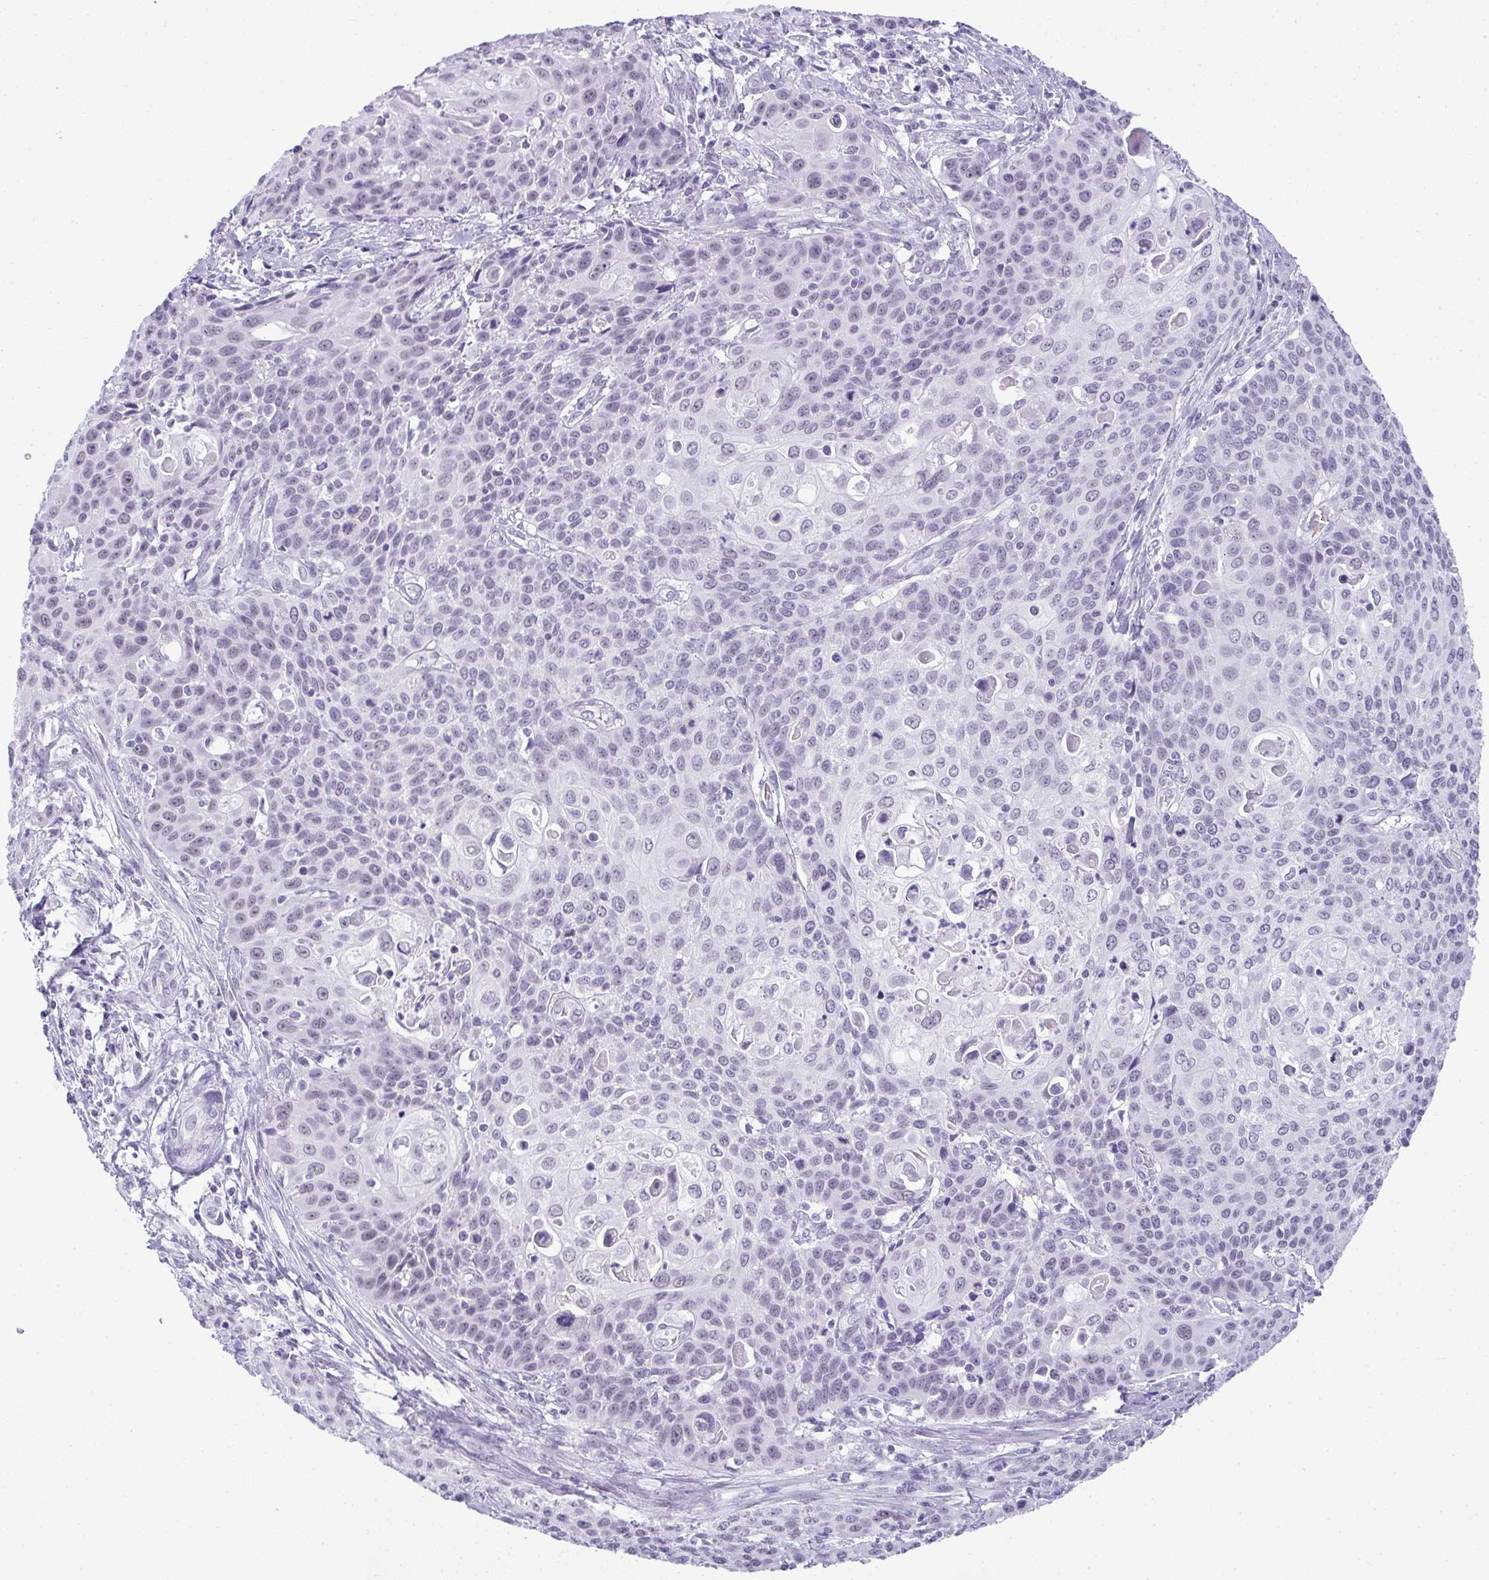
{"staining": {"intensity": "negative", "quantity": "none", "location": "none"}, "tissue": "cervical cancer", "cell_type": "Tumor cells", "image_type": "cancer", "snomed": [{"axis": "morphology", "description": "Squamous cell carcinoma, NOS"}, {"axis": "topography", "description": "Cervix"}], "caption": "This is an IHC photomicrograph of human cervical cancer. There is no expression in tumor cells.", "gene": "PLA2G1B", "patient": {"sex": "female", "age": 65}}